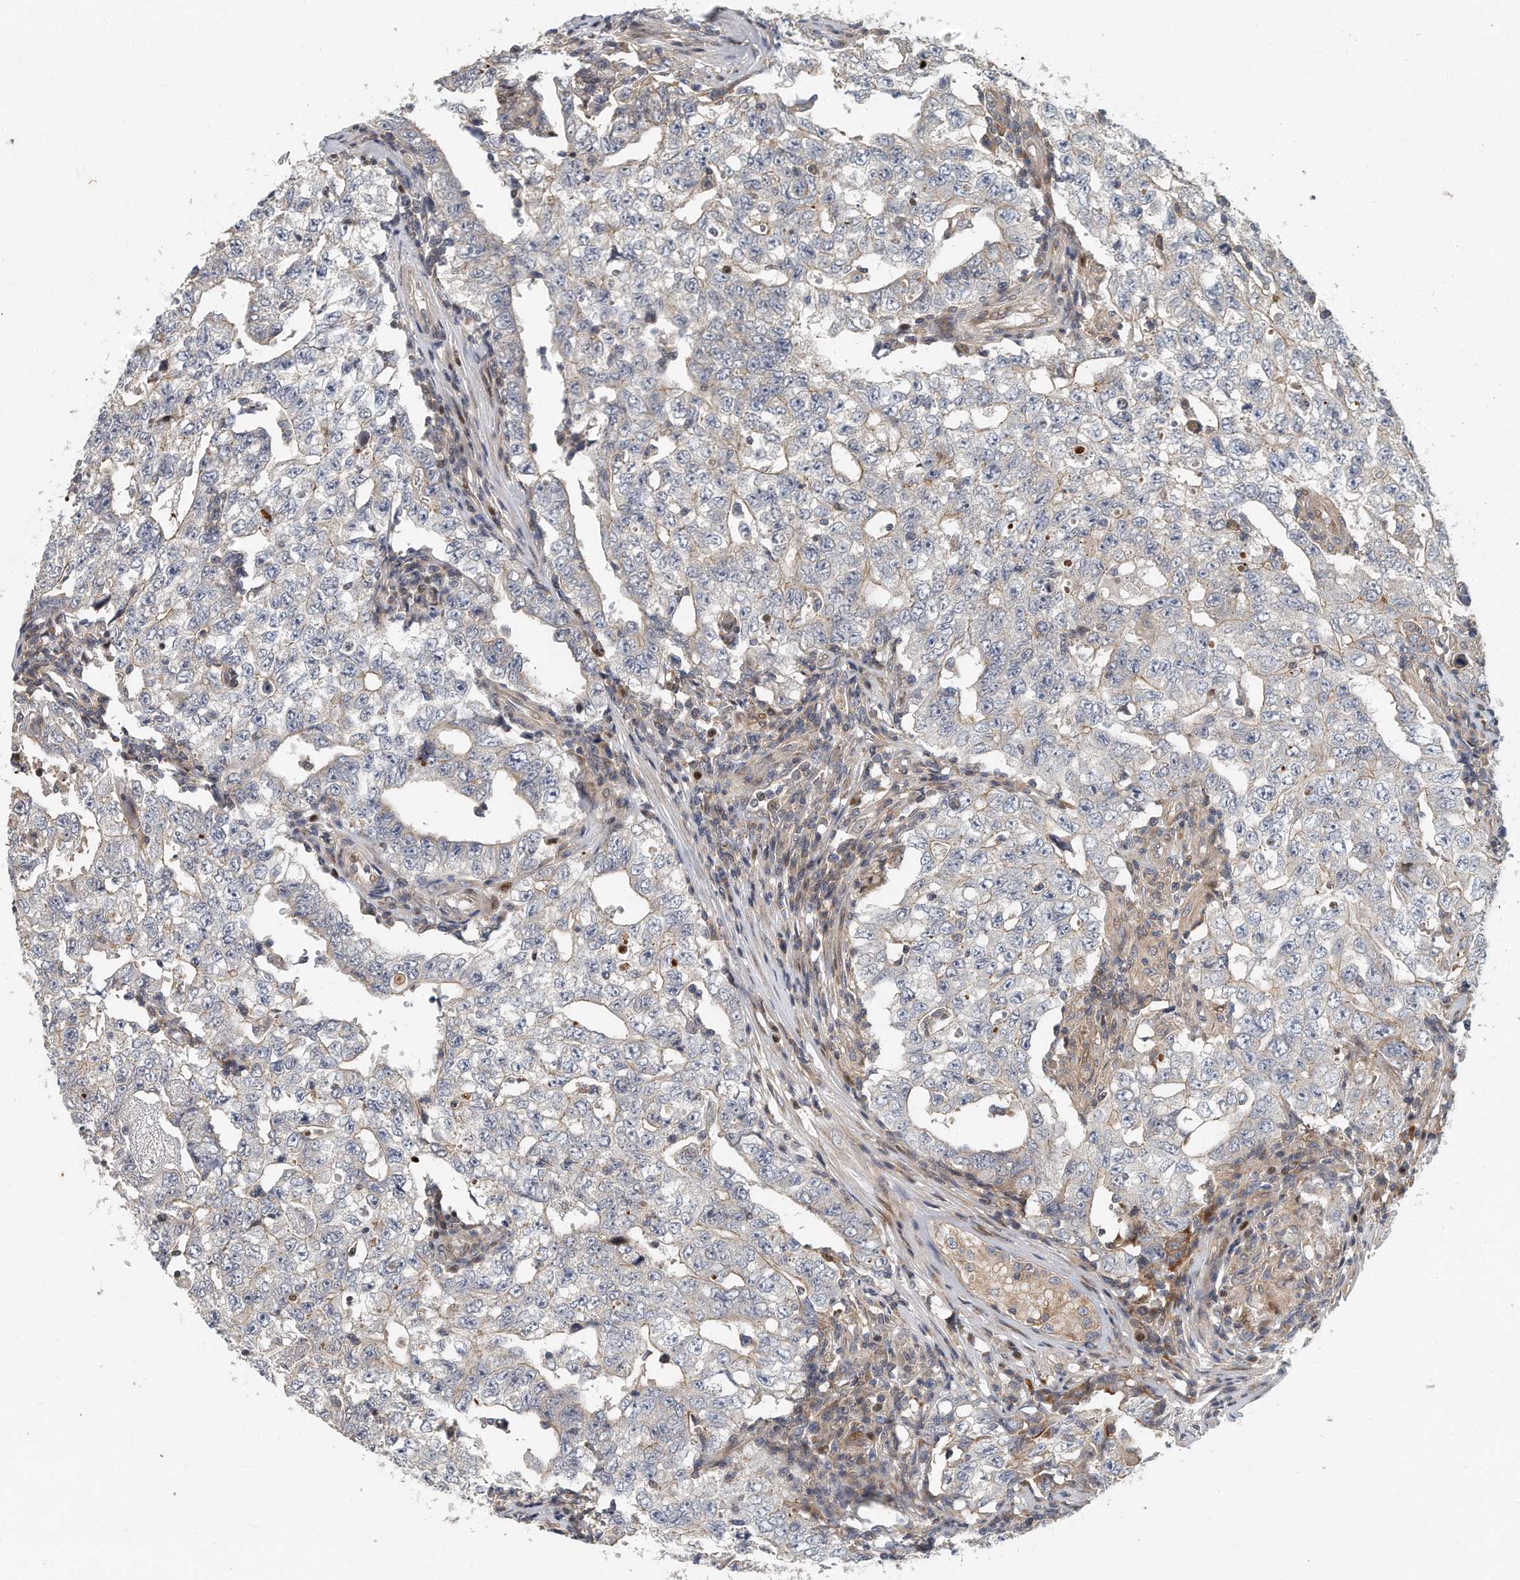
{"staining": {"intensity": "weak", "quantity": "<25%", "location": "cytoplasmic/membranous"}, "tissue": "testis cancer", "cell_type": "Tumor cells", "image_type": "cancer", "snomed": [{"axis": "morphology", "description": "Carcinoma, Embryonal, NOS"}, {"axis": "topography", "description": "Testis"}], "caption": "An immunohistochemistry photomicrograph of testis cancer (embryonal carcinoma) is shown. There is no staining in tumor cells of testis cancer (embryonal carcinoma). (Brightfield microscopy of DAB immunohistochemistry at high magnification).", "gene": "PCDH8", "patient": {"sex": "male", "age": 26}}